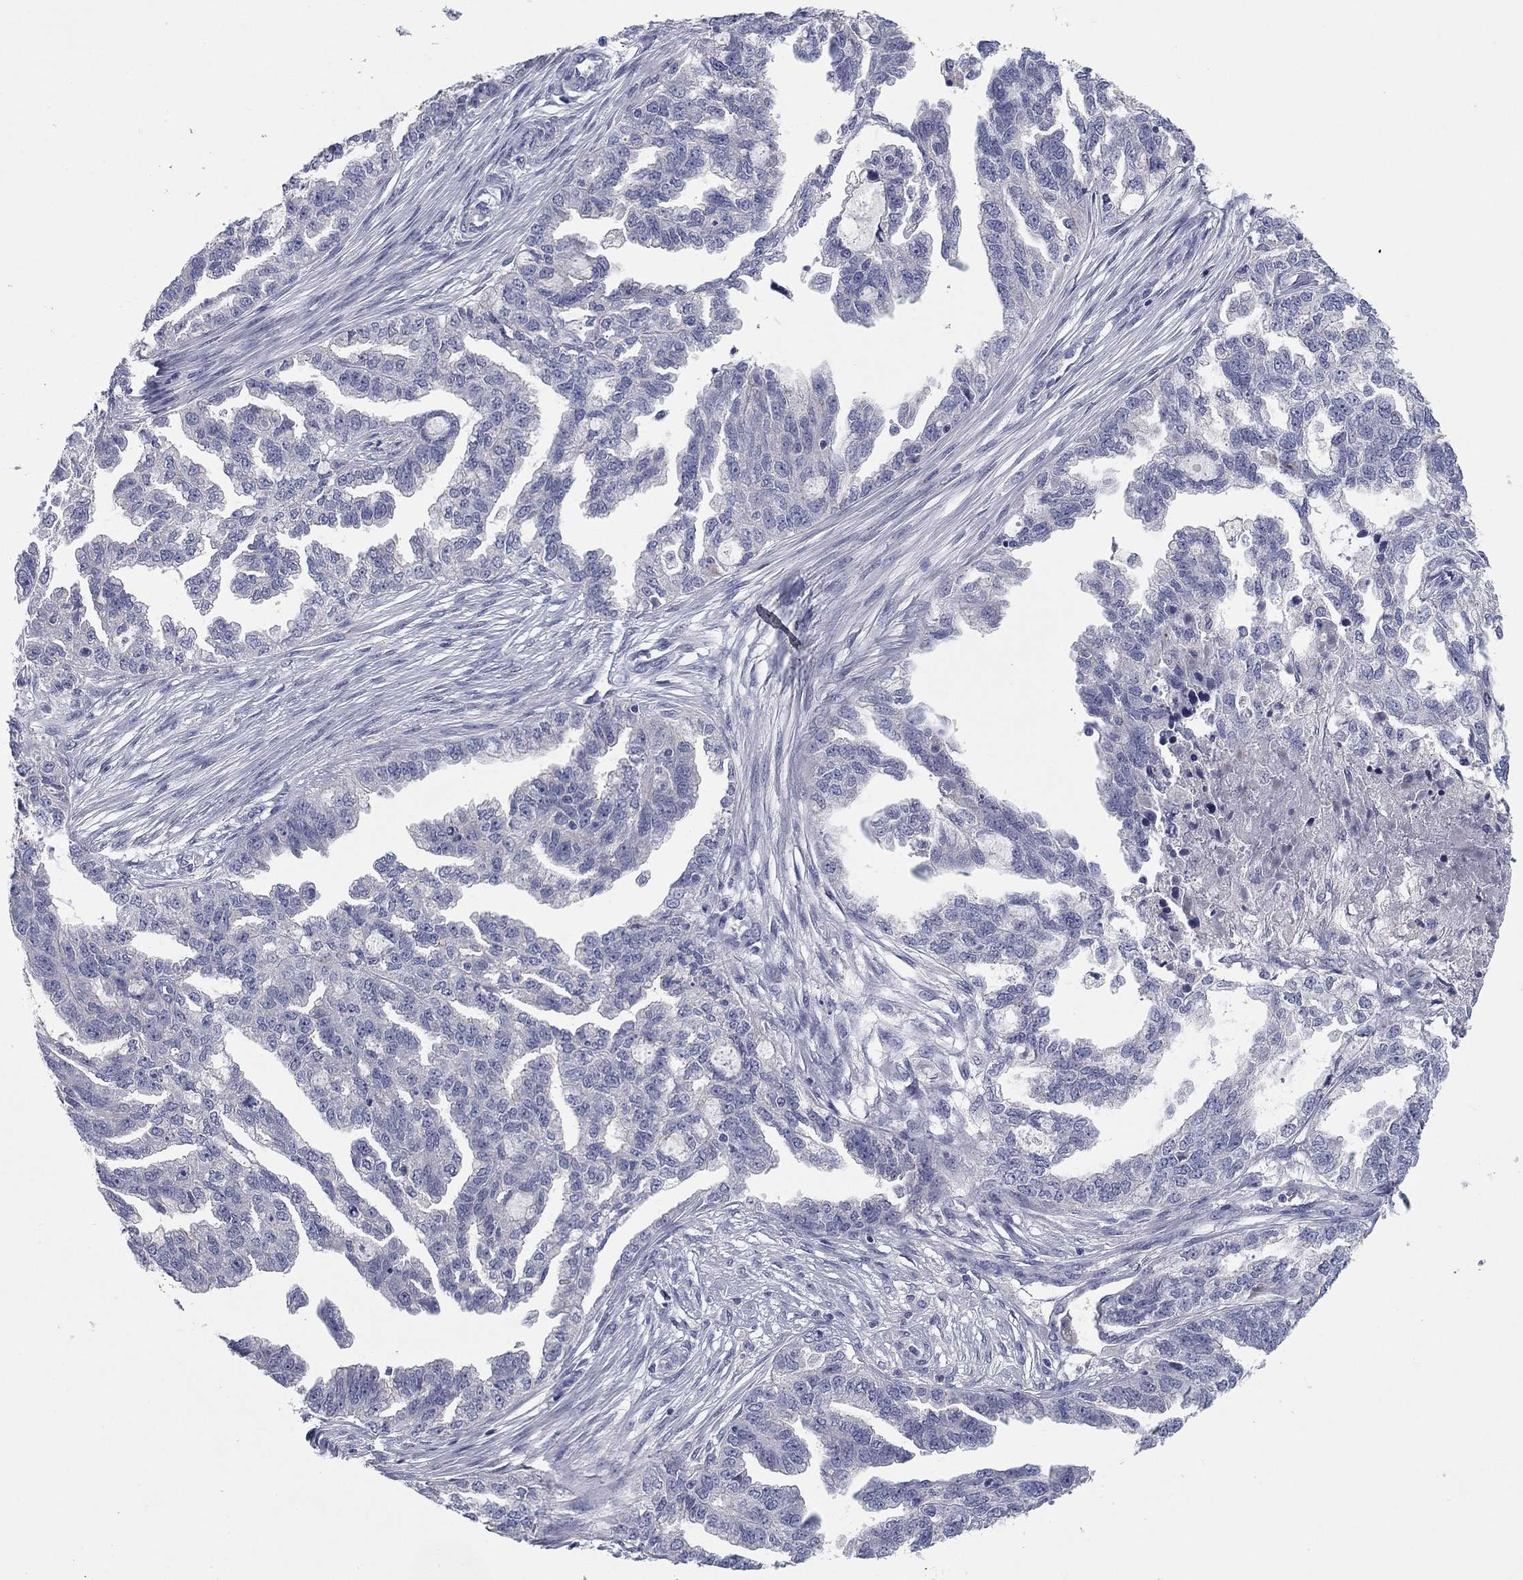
{"staining": {"intensity": "negative", "quantity": "none", "location": "none"}, "tissue": "ovarian cancer", "cell_type": "Tumor cells", "image_type": "cancer", "snomed": [{"axis": "morphology", "description": "Cystadenocarcinoma, serous, NOS"}, {"axis": "topography", "description": "Ovary"}], "caption": "Immunohistochemical staining of human serous cystadenocarcinoma (ovarian) shows no significant expression in tumor cells. (Immunohistochemistry (ihc), brightfield microscopy, high magnification).", "gene": "CNTNAP4", "patient": {"sex": "female", "age": 51}}